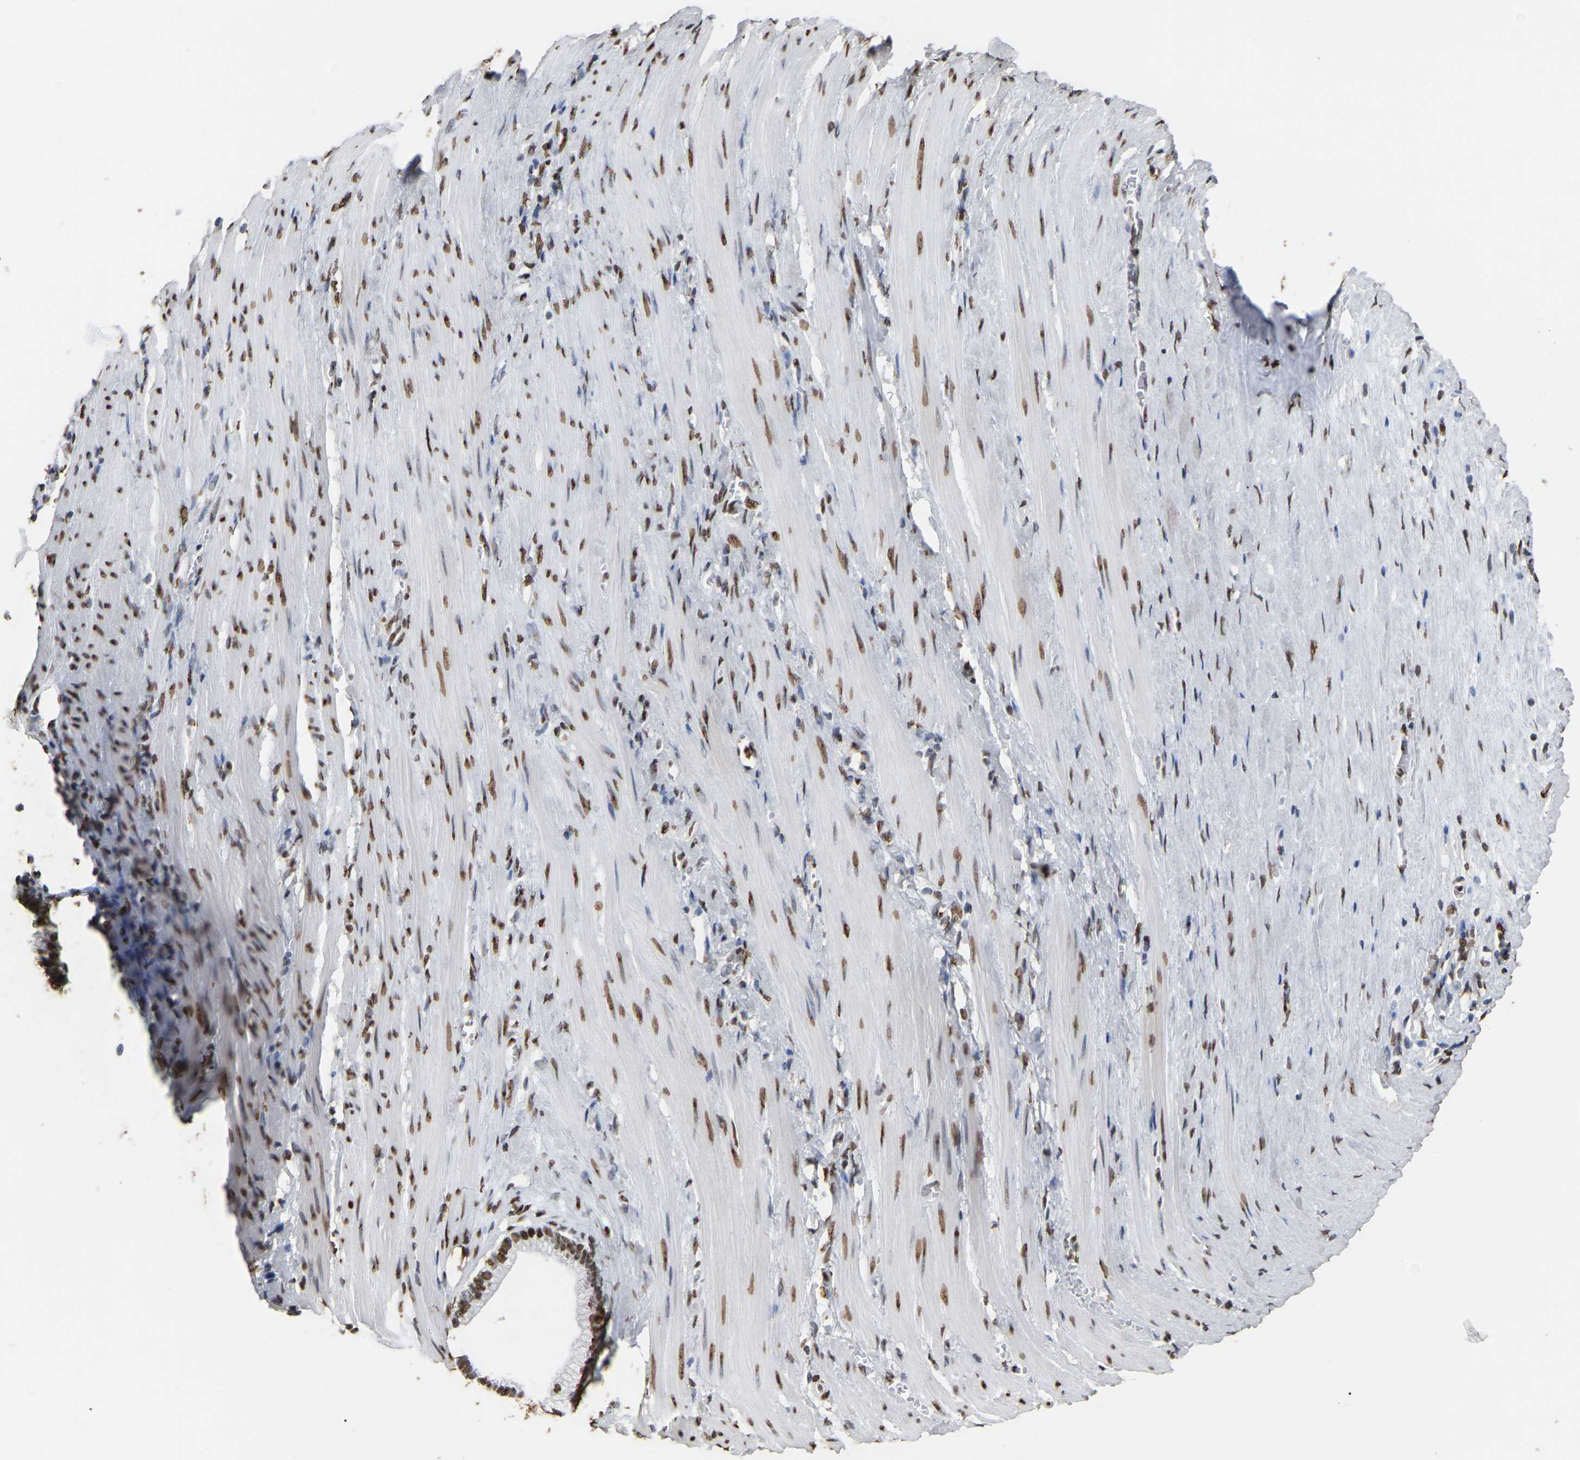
{"staining": {"intensity": "strong", "quantity": ">75%", "location": "nuclear"}, "tissue": "pancreatic cancer", "cell_type": "Tumor cells", "image_type": "cancer", "snomed": [{"axis": "morphology", "description": "Adenocarcinoma, NOS"}, {"axis": "topography", "description": "Pancreas"}], "caption": "Immunohistochemical staining of pancreatic cancer (adenocarcinoma) reveals high levels of strong nuclear protein expression in approximately >75% of tumor cells.", "gene": "RBL2", "patient": {"sex": "male", "age": 69}}